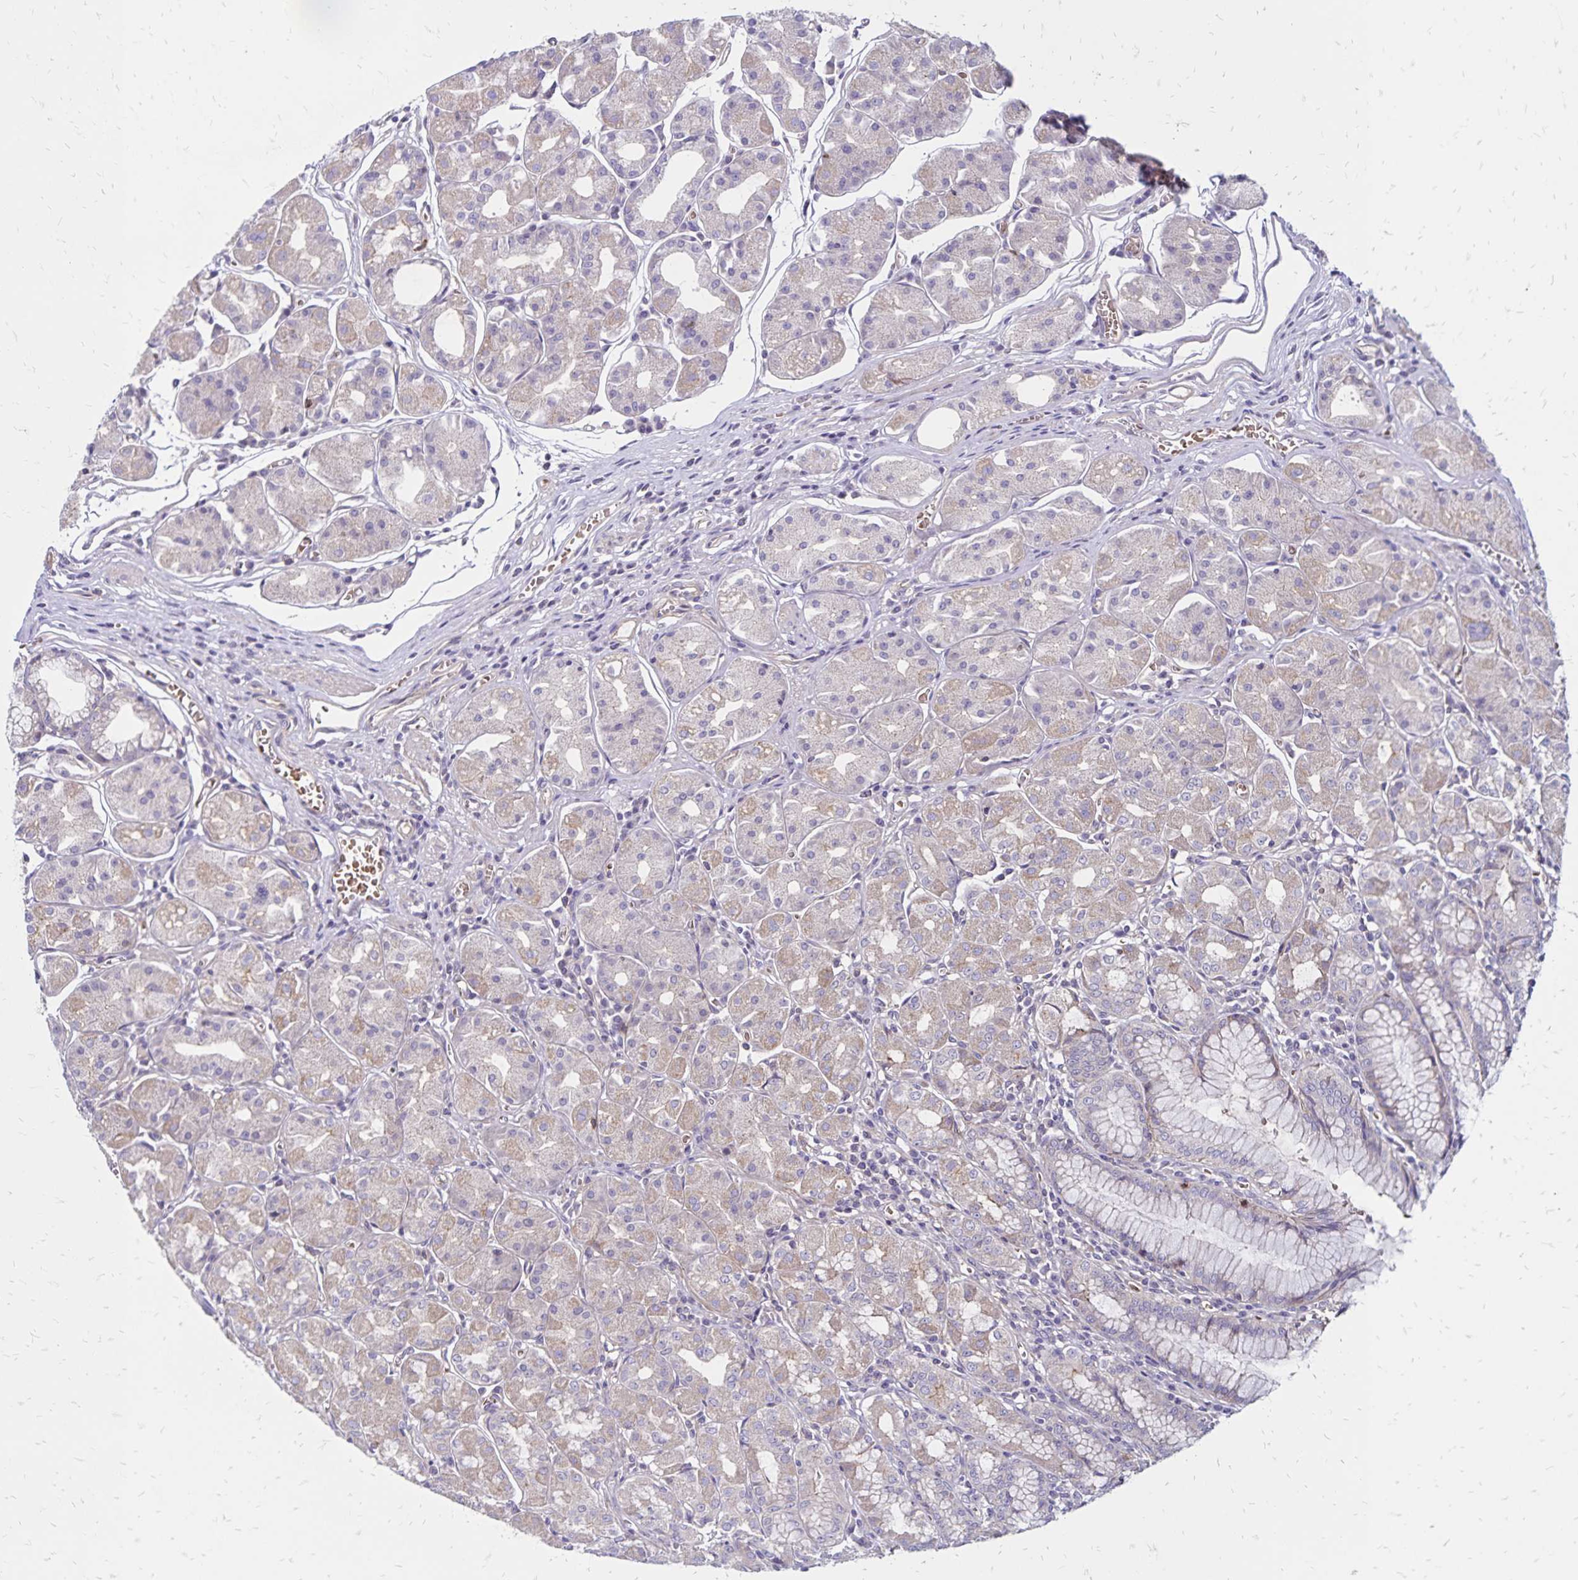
{"staining": {"intensity": "weak", "quantity": "25%-75%", "location": "cytoplasmic/membranous"}, "tissue": "stomach", "cell_type": "Glandular cells", "image_type": "normal", "snomed": [{"axis": "morphology", "description": "Normal tissue, NOS"}, {"axis": "topography", "description": "Stomach"}], "caption": "Stomach stained for a protein shows weak cytoplasmic/membranous positivity in glandular cells. Using DAB (3,3'-diaminobenzidine) (brown) and hematoxylin (blue) stains, captured at high magnification using brightfield microscopy.", "gene": "FSD1", "patient": {"sex": "male", "age": 55}}